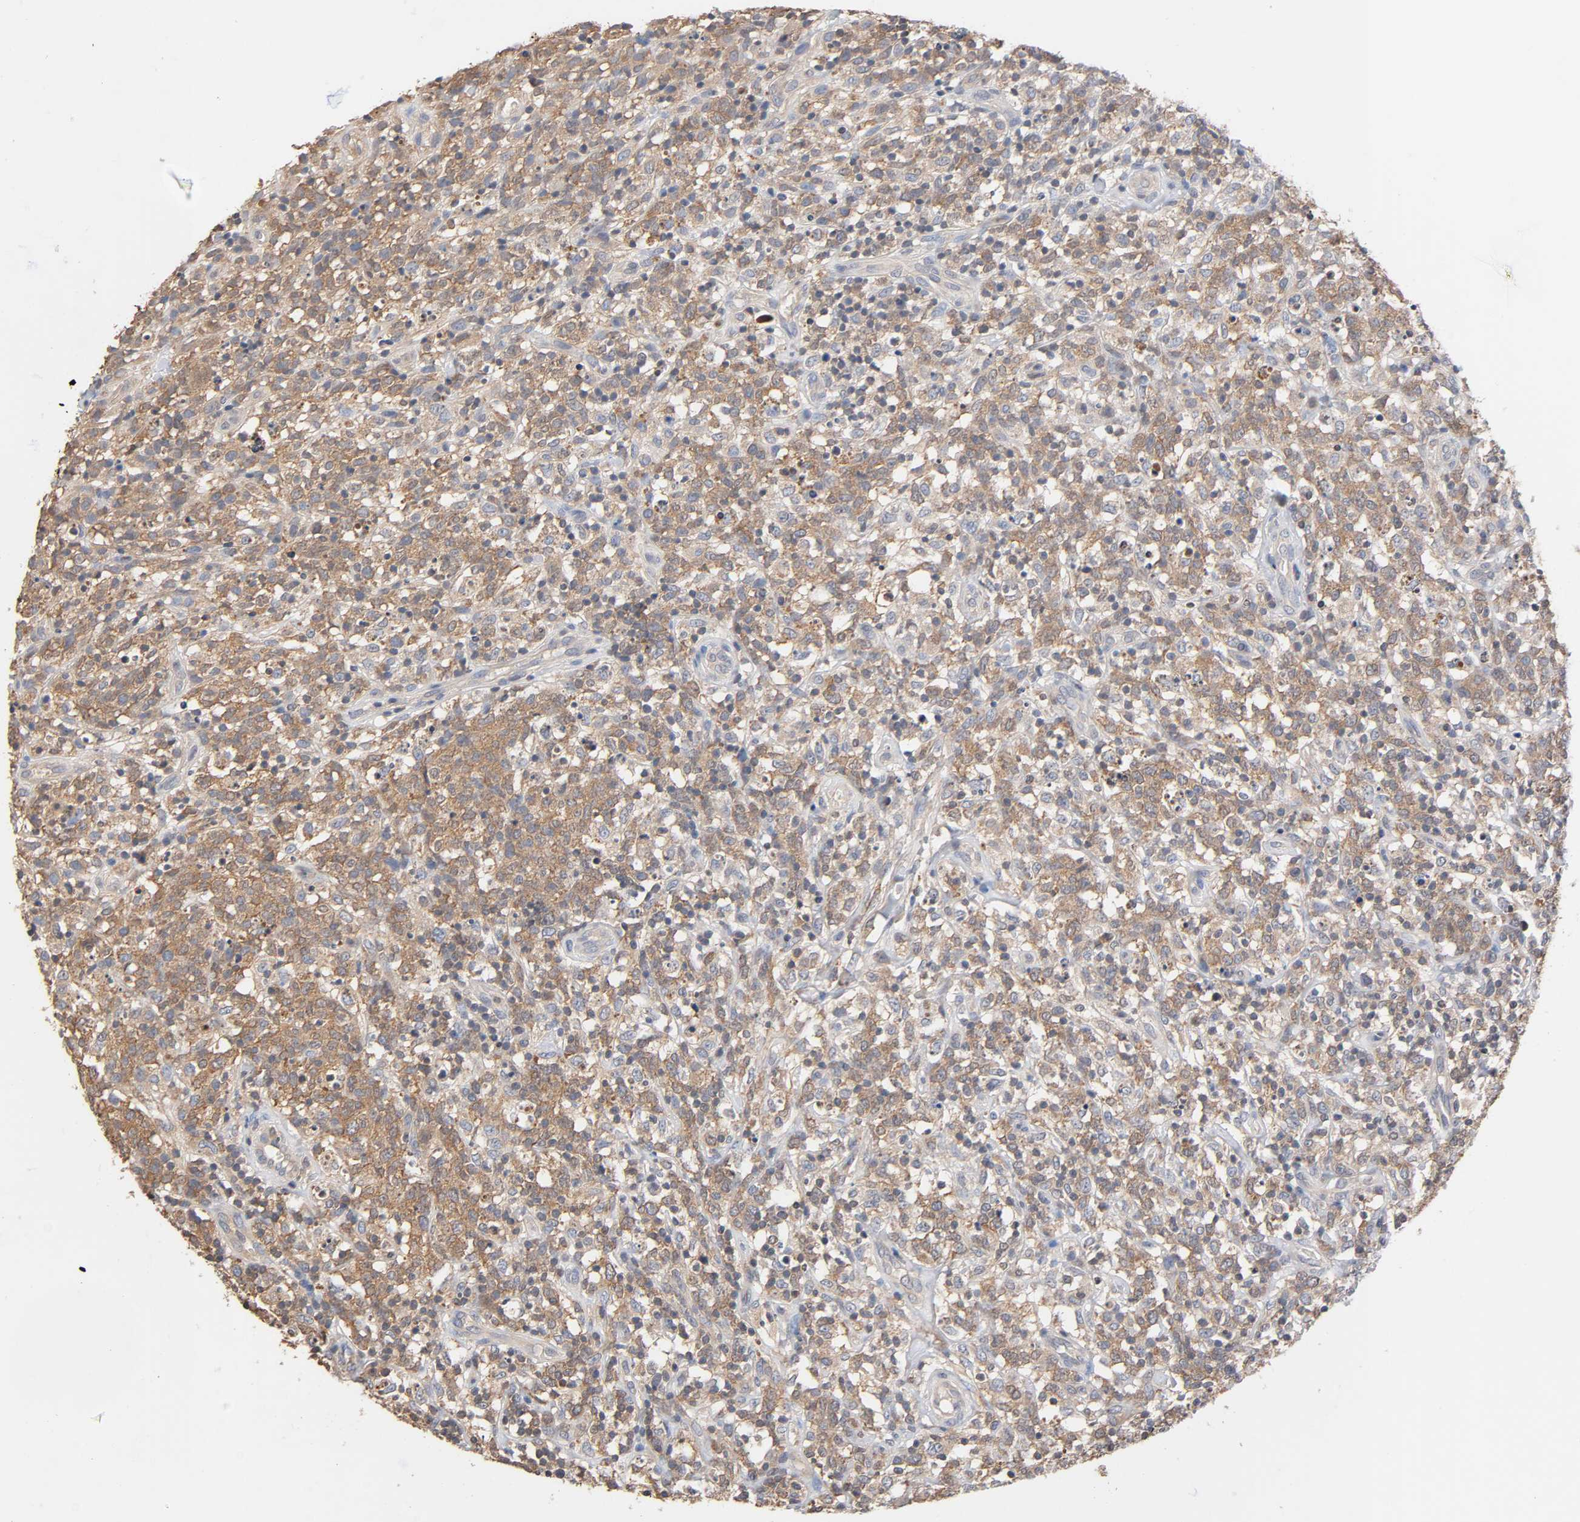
{"staining": {"intensity": "weak", "quantity": ">75%", "location": "cytoplasmic/membranous"}, "tissue": "lymphoma", "cell_type": "Tumor cells", "image_type": "cancer", "snomed": [{"axis": "morphology", "description": "Malignant lymphoma, non-Hodgkin's type, High grade"}, {"axis": "topography", "description": "Lymph node"}], "caption": "DAB immunohistochemical staining of human malignant lymphoma, non-Hodgkin's type (high-grade) shows weak cytoplasmic/membranous protein positivity in approximately >75% of tumor cells.", "gene": "ALDOA", "patient": {"sex": "female", "age": 73}}